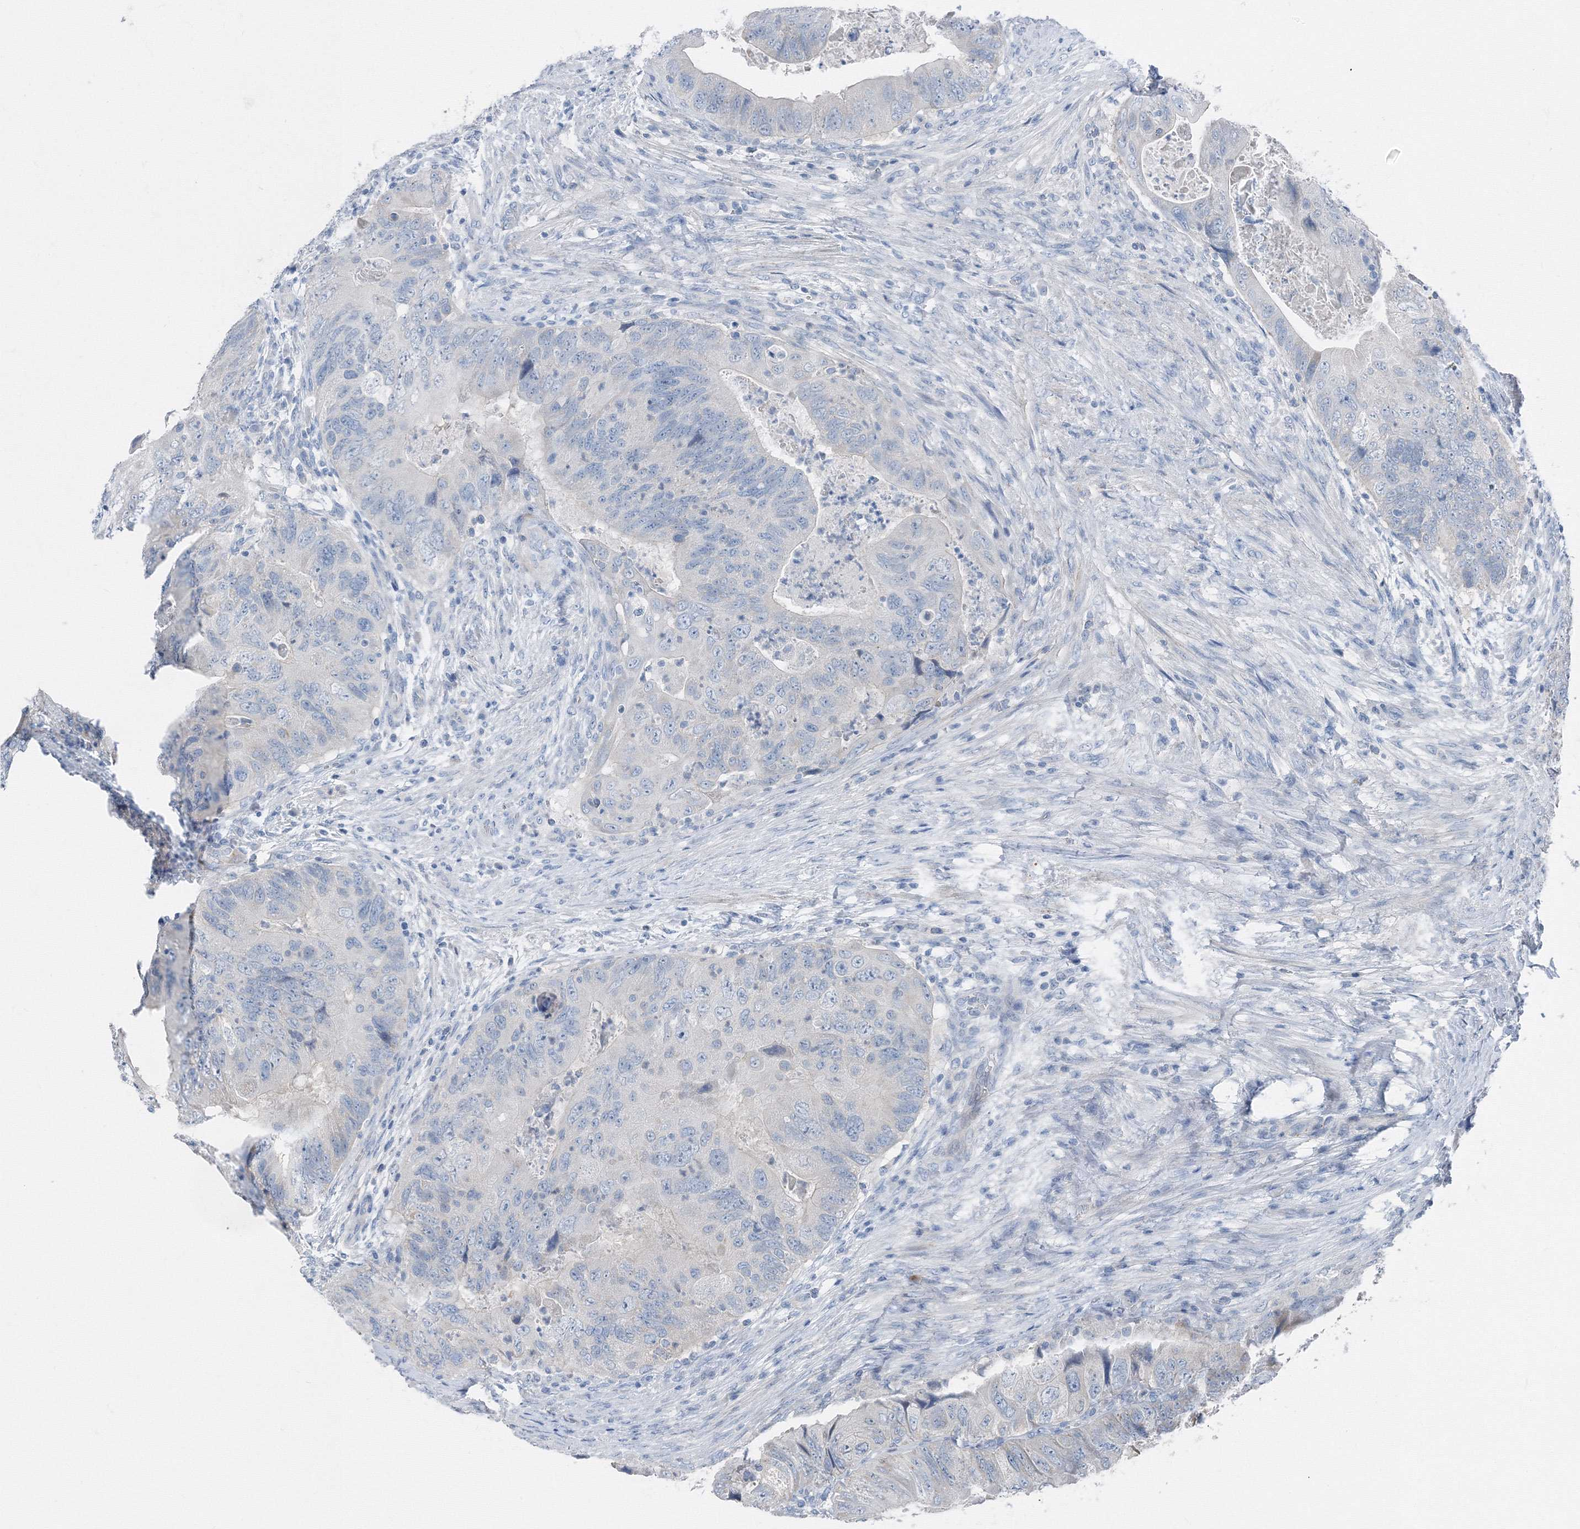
{"staining": {"intensity": "negative", "quantity": "none", "location": "none"}, "tissue": "colorectal cancer", "cell_type": "Tumor cells", "image_type": "cancer", "snomed": [{"axis": "morphology", "description": "Adenocarcinoma, NOS"}, {"axis": "topography", "description": "Rectum"}], "caption": "This is an IHC micrograph of adenocarcinoma (colorectal). There is no positivity in tumor cells.", "gene": "AASDH", "patient": {"sex": "male", "age": 63}}